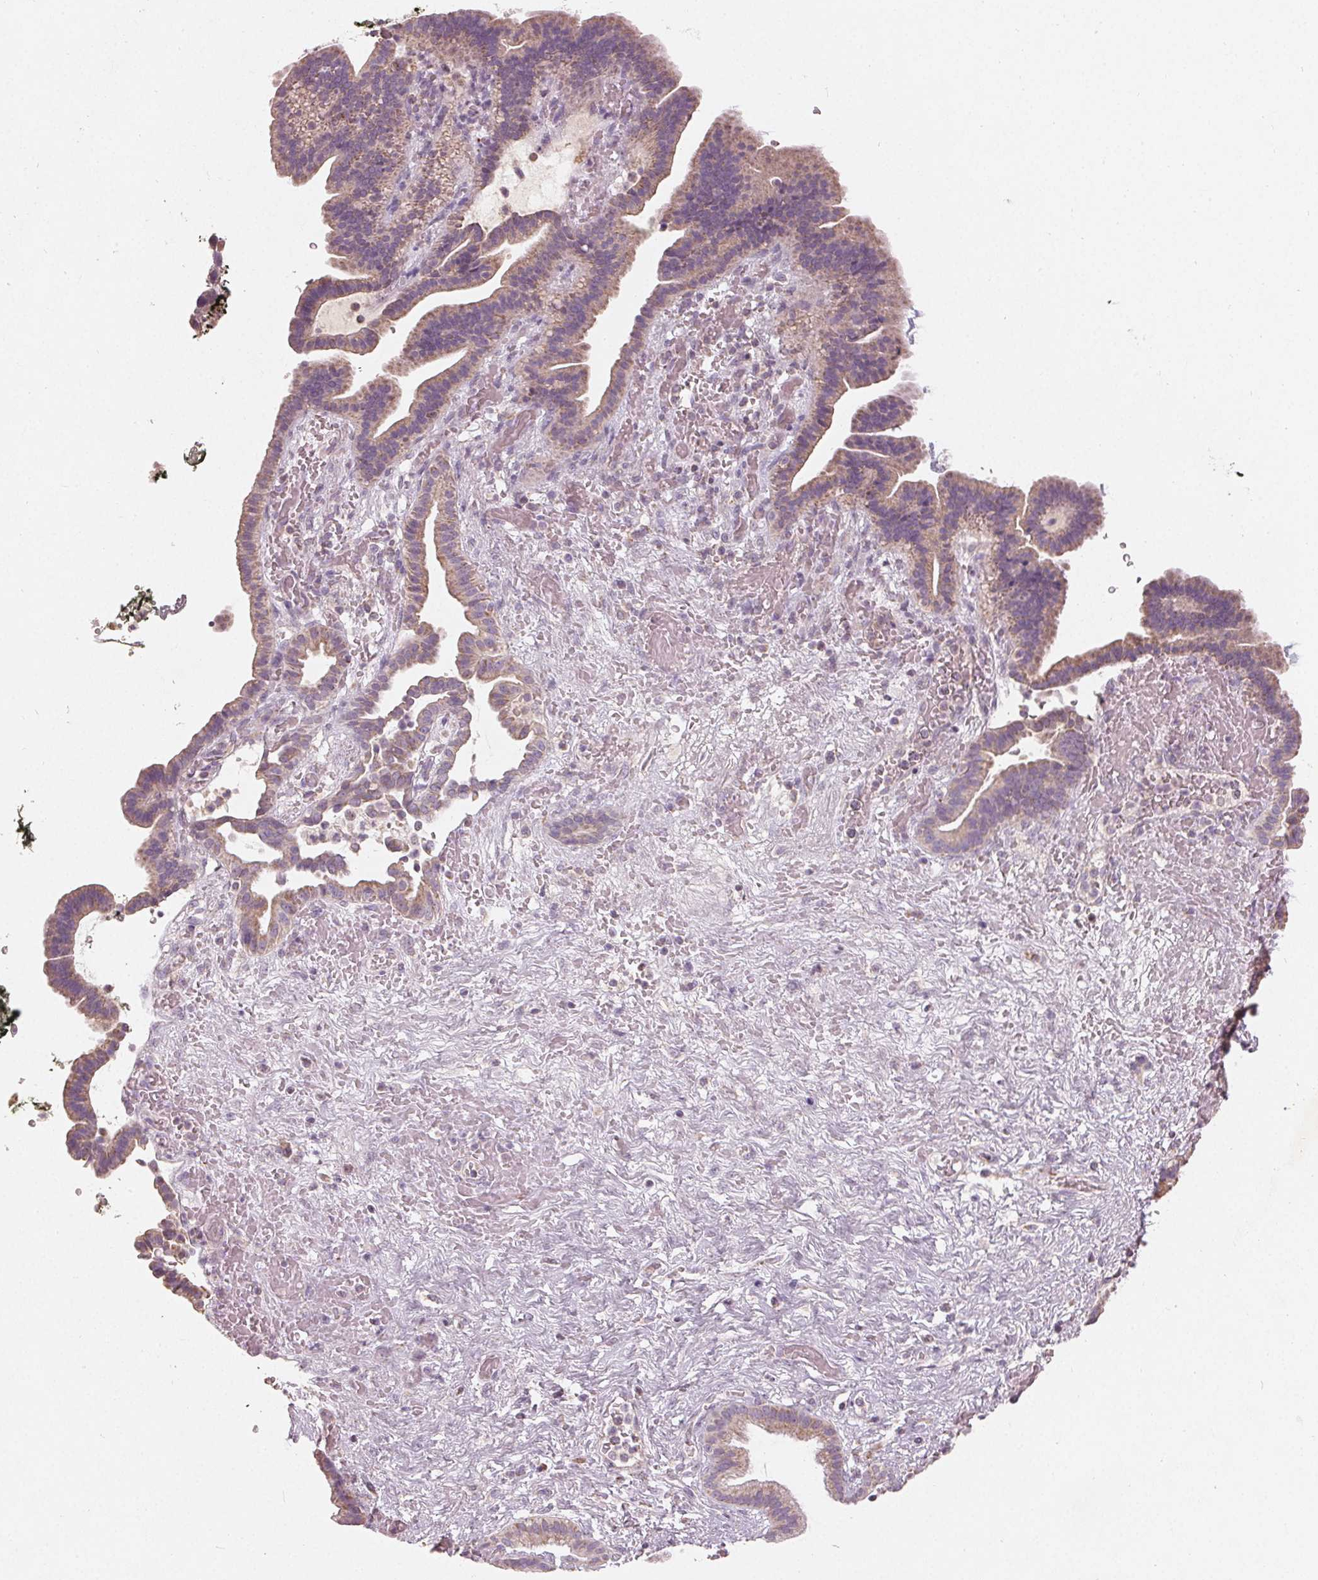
{"staining": {"intensity": "weak", "quantity": "25%-75%", "location": "cytoplasmic/membranous"}, "tissue": "pancreatic cancer", "cell_type": "Tumor cells", "image_type": "cancer", "snomed": [{"axis": "morphology", "description": "Adenocarcinoma, NOS"}, {"axis": "topography", "description": "Pancreas"}], "caption": "This histopathology image reveals immunohistochemistry staining of human pancreatic cancer, with low weak cytoplasmic/membranous expression in approximately 25%-75% of tumor cells.", "gene": "TRIM60", "patient": {"sex": "male", "age": 44}}